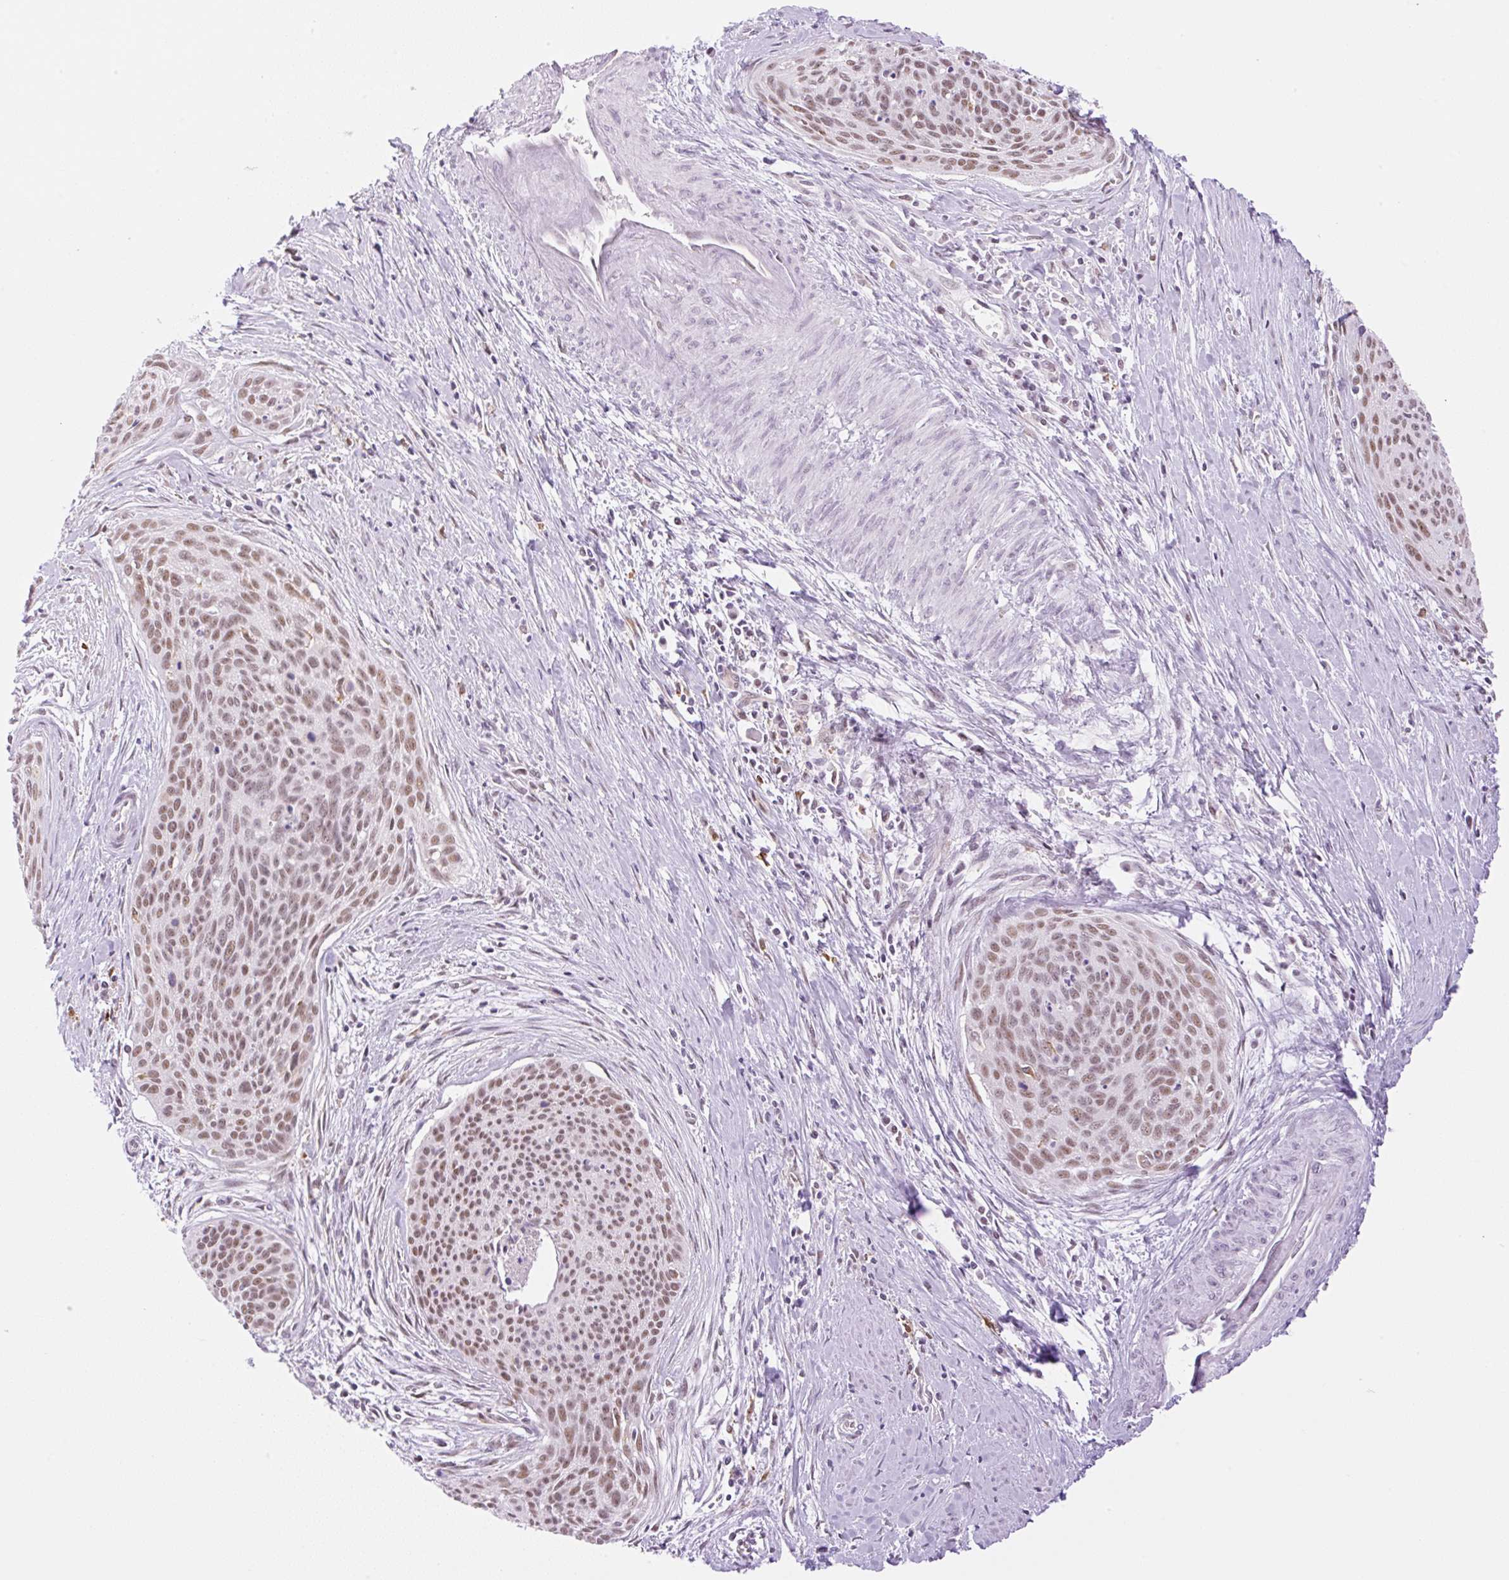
{"staining": {"intensity": "moderate", "quantity": ">75%", "location": "nuclear"}, "tissue": "cervical cancer", "cell_type": "Tumor cells", "image_type": "cancer", "snomed": [{"axis": "morphology", "description": "Squamous cell carcinoma, NOS"}, {"axis": "topography", "description": "Cervix"}], "caption": "Approximately >75% of tumor cells in cervical squamous cell carcinoma demonstrate moderate nuclear protein positivity as visualized by brown immunohistochemical staining.", "gene": "PALM3", "patient": {"sex": "female", "age": 55}}